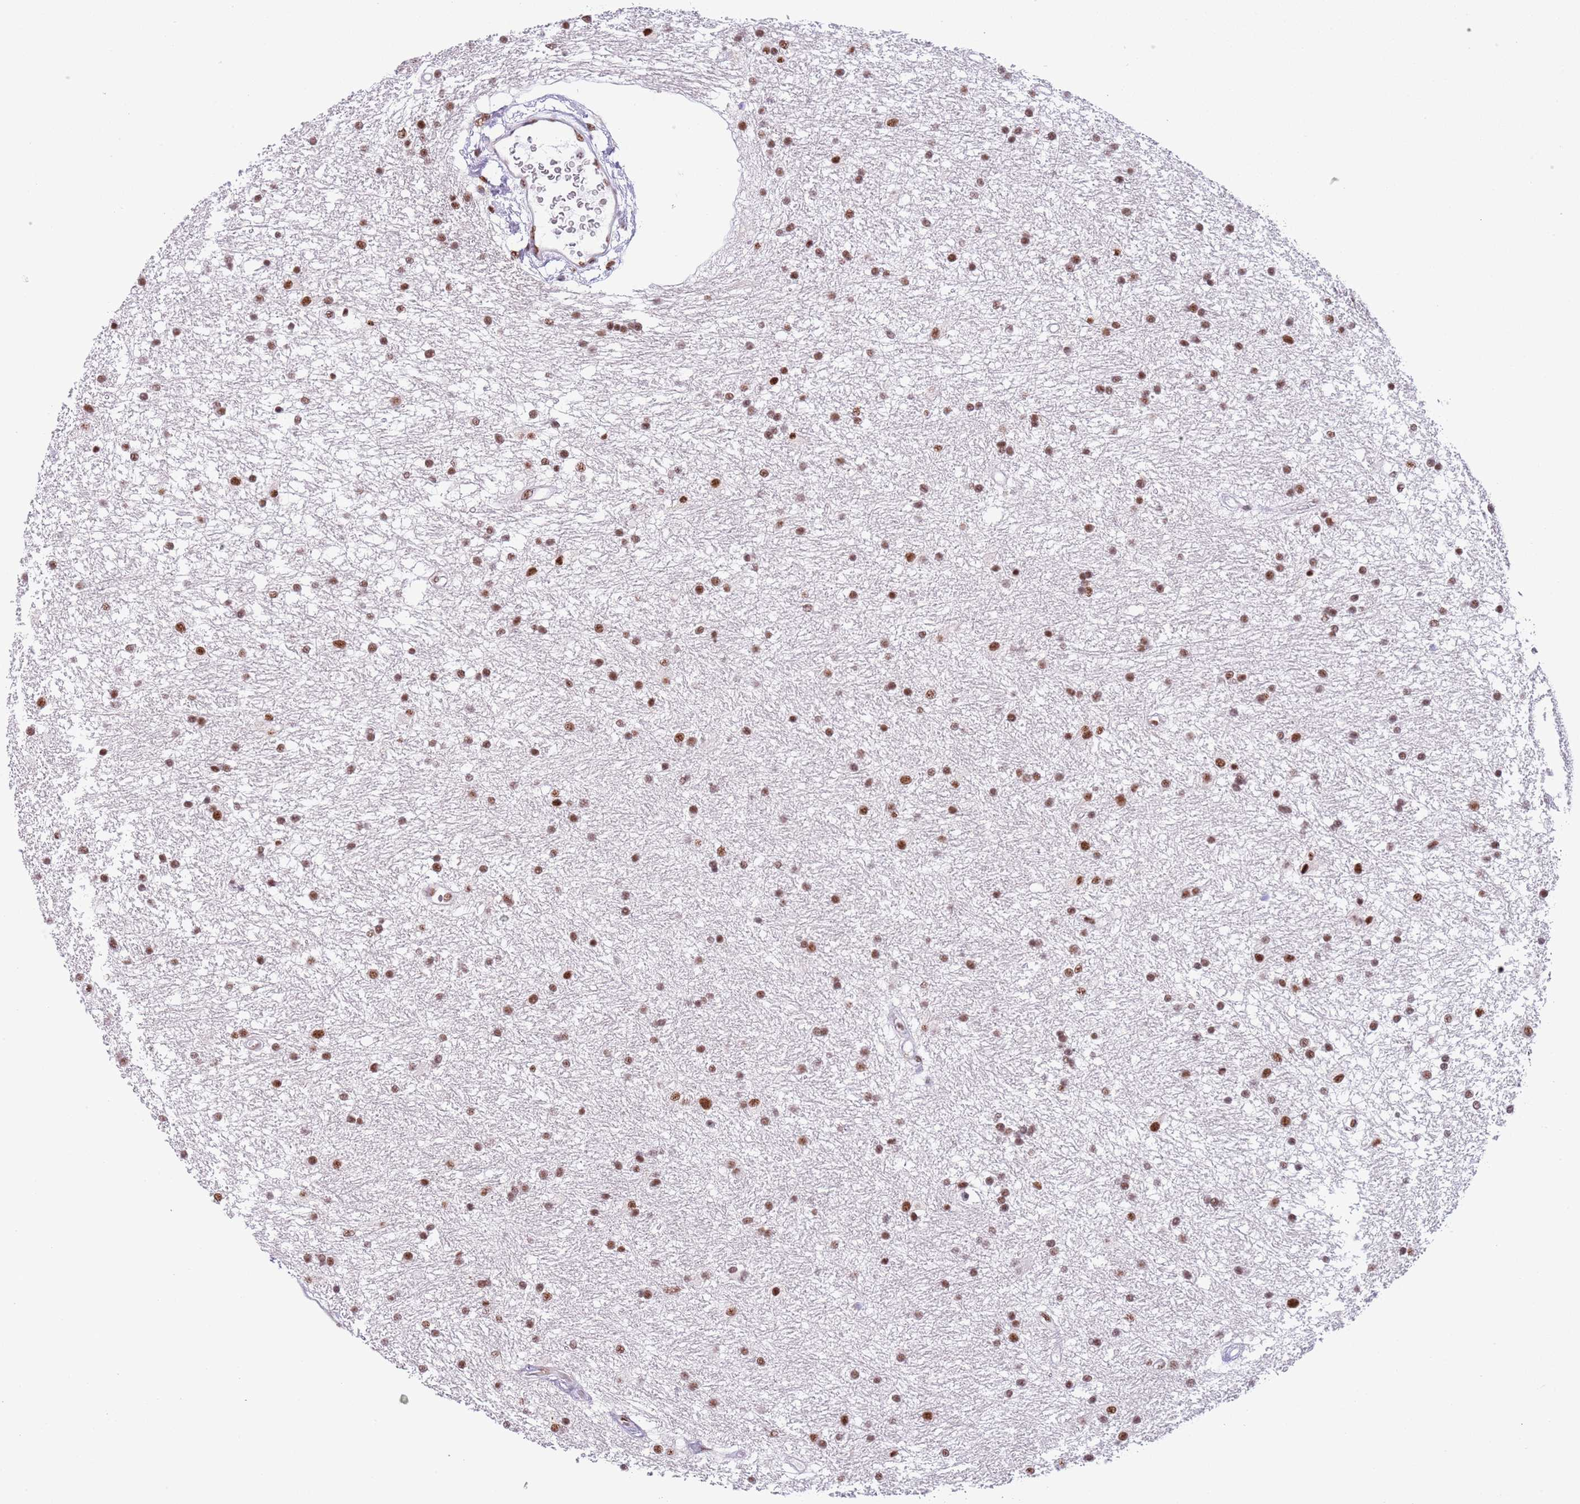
{"staining": {"intensity": "moderate", "quantity": ">75%", "location": "nuclear"}, "tissue": "glioma", "cell_type": "Tumor cells", "image_type": "cancer", "snomed": [{"axis": "morphology", "description": "Glioma, malignant, High grade"}, {"axis": "topography", "description": "Brain"}], "caption": "An image of malignant high-grade glioma stained for a protein exhibits moderate nuclear brown staining in tumor cells. The protein of interest is shown in brown color, while the nuclei are stained blue.", "gene": "SF3A2", "patient": {"sex": "male", "age": 77}}